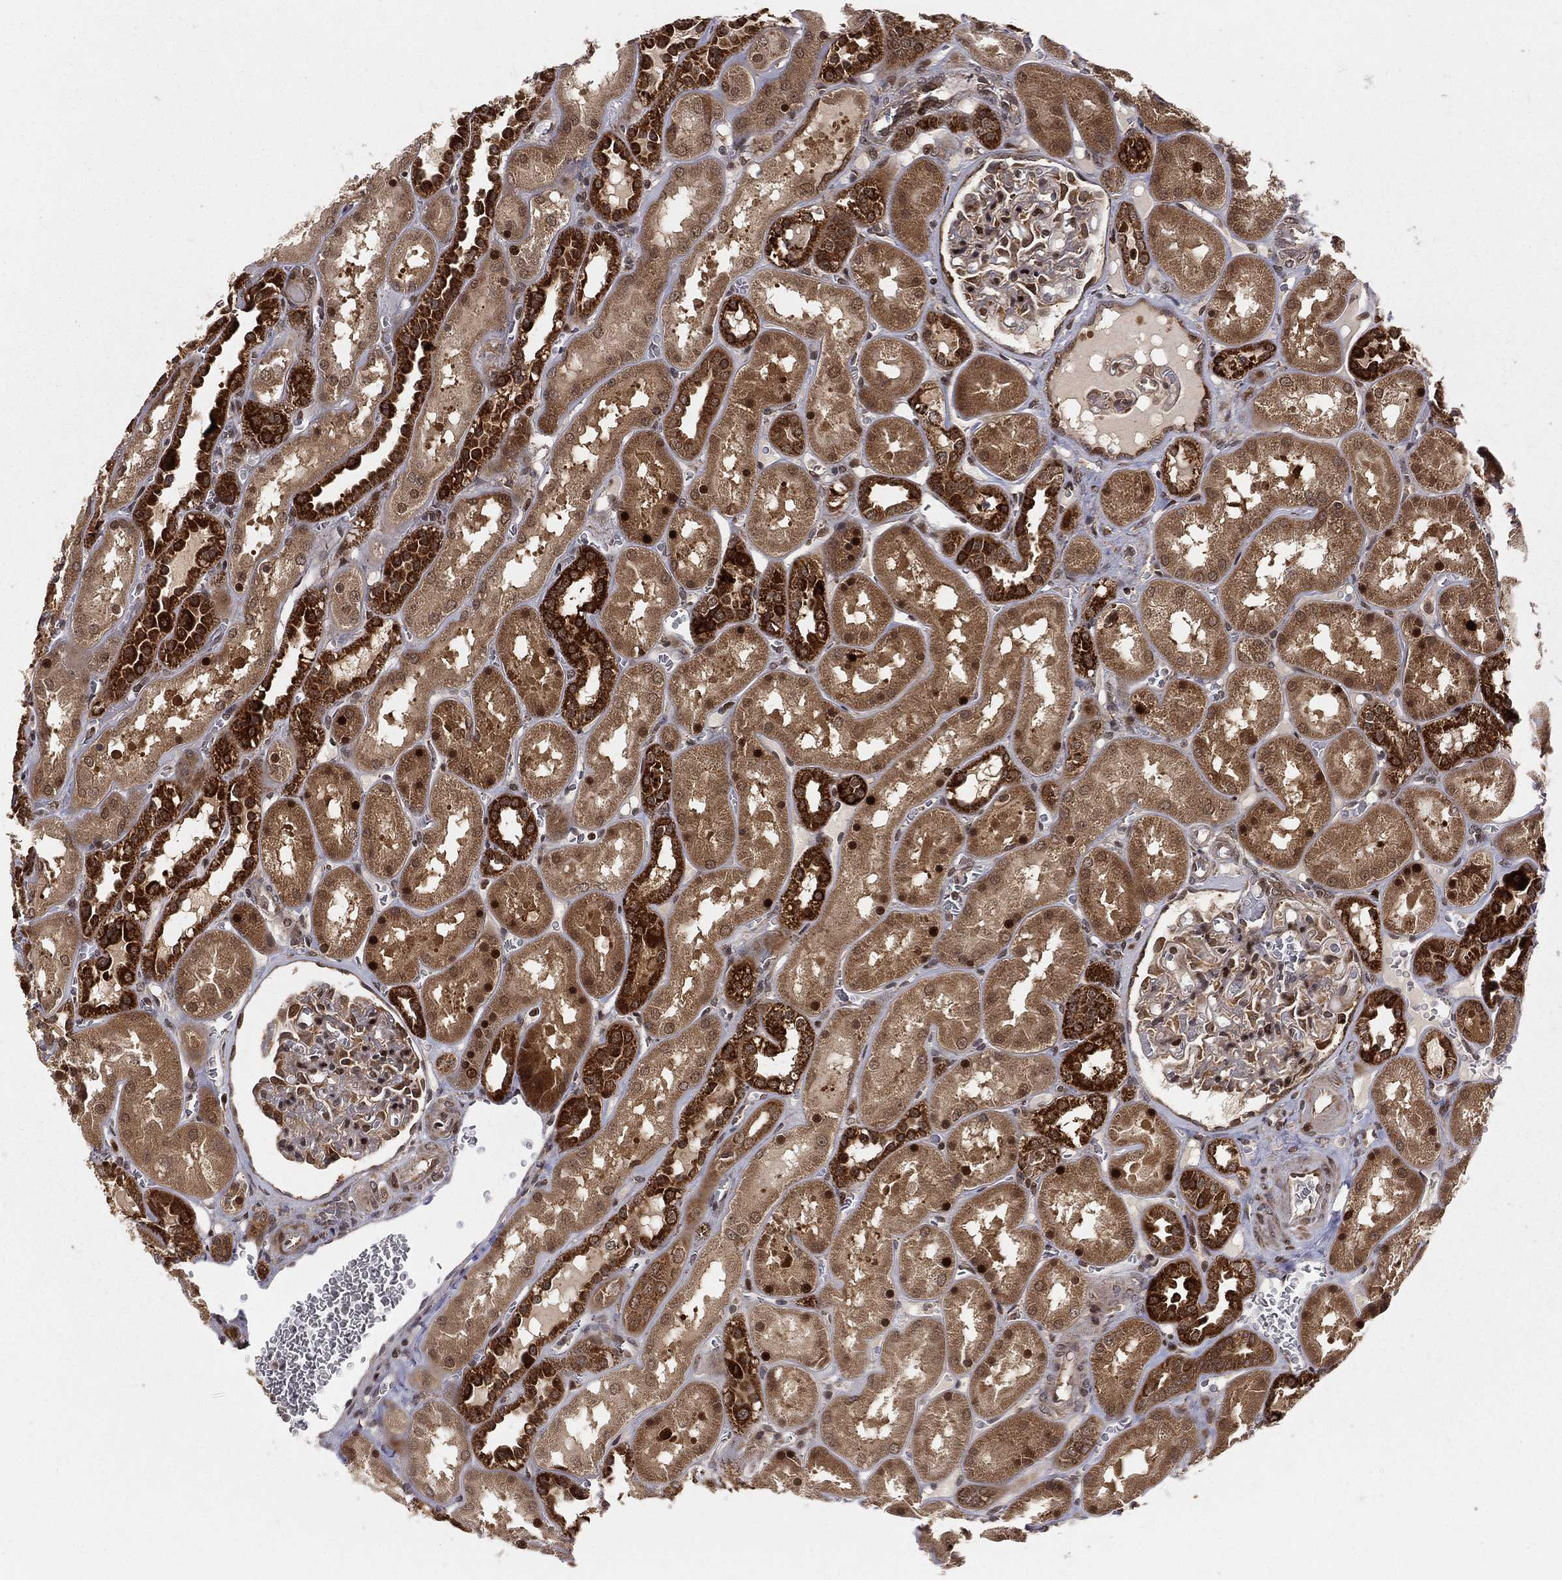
{"staining": {"intensity": "strong", "quantity": "<25%", "location": "nuclear"}, "tissue": "kidney", "cell_type": "Cells in glomeruli", "image_type": "normal", "snomed": [{"axis": "morphology", "description": "Normal tissue, NOS"}, {"axis": "topography", "description": "Kidney"}], "caption": "This micrograph demonstrates immunohistochemistry staining of benign human kidney, with medium strong nuclear staining in about <25% of cells in glomeruli.", "gene": "MDM2", "patient": {"sex": "male", "age": 73}}